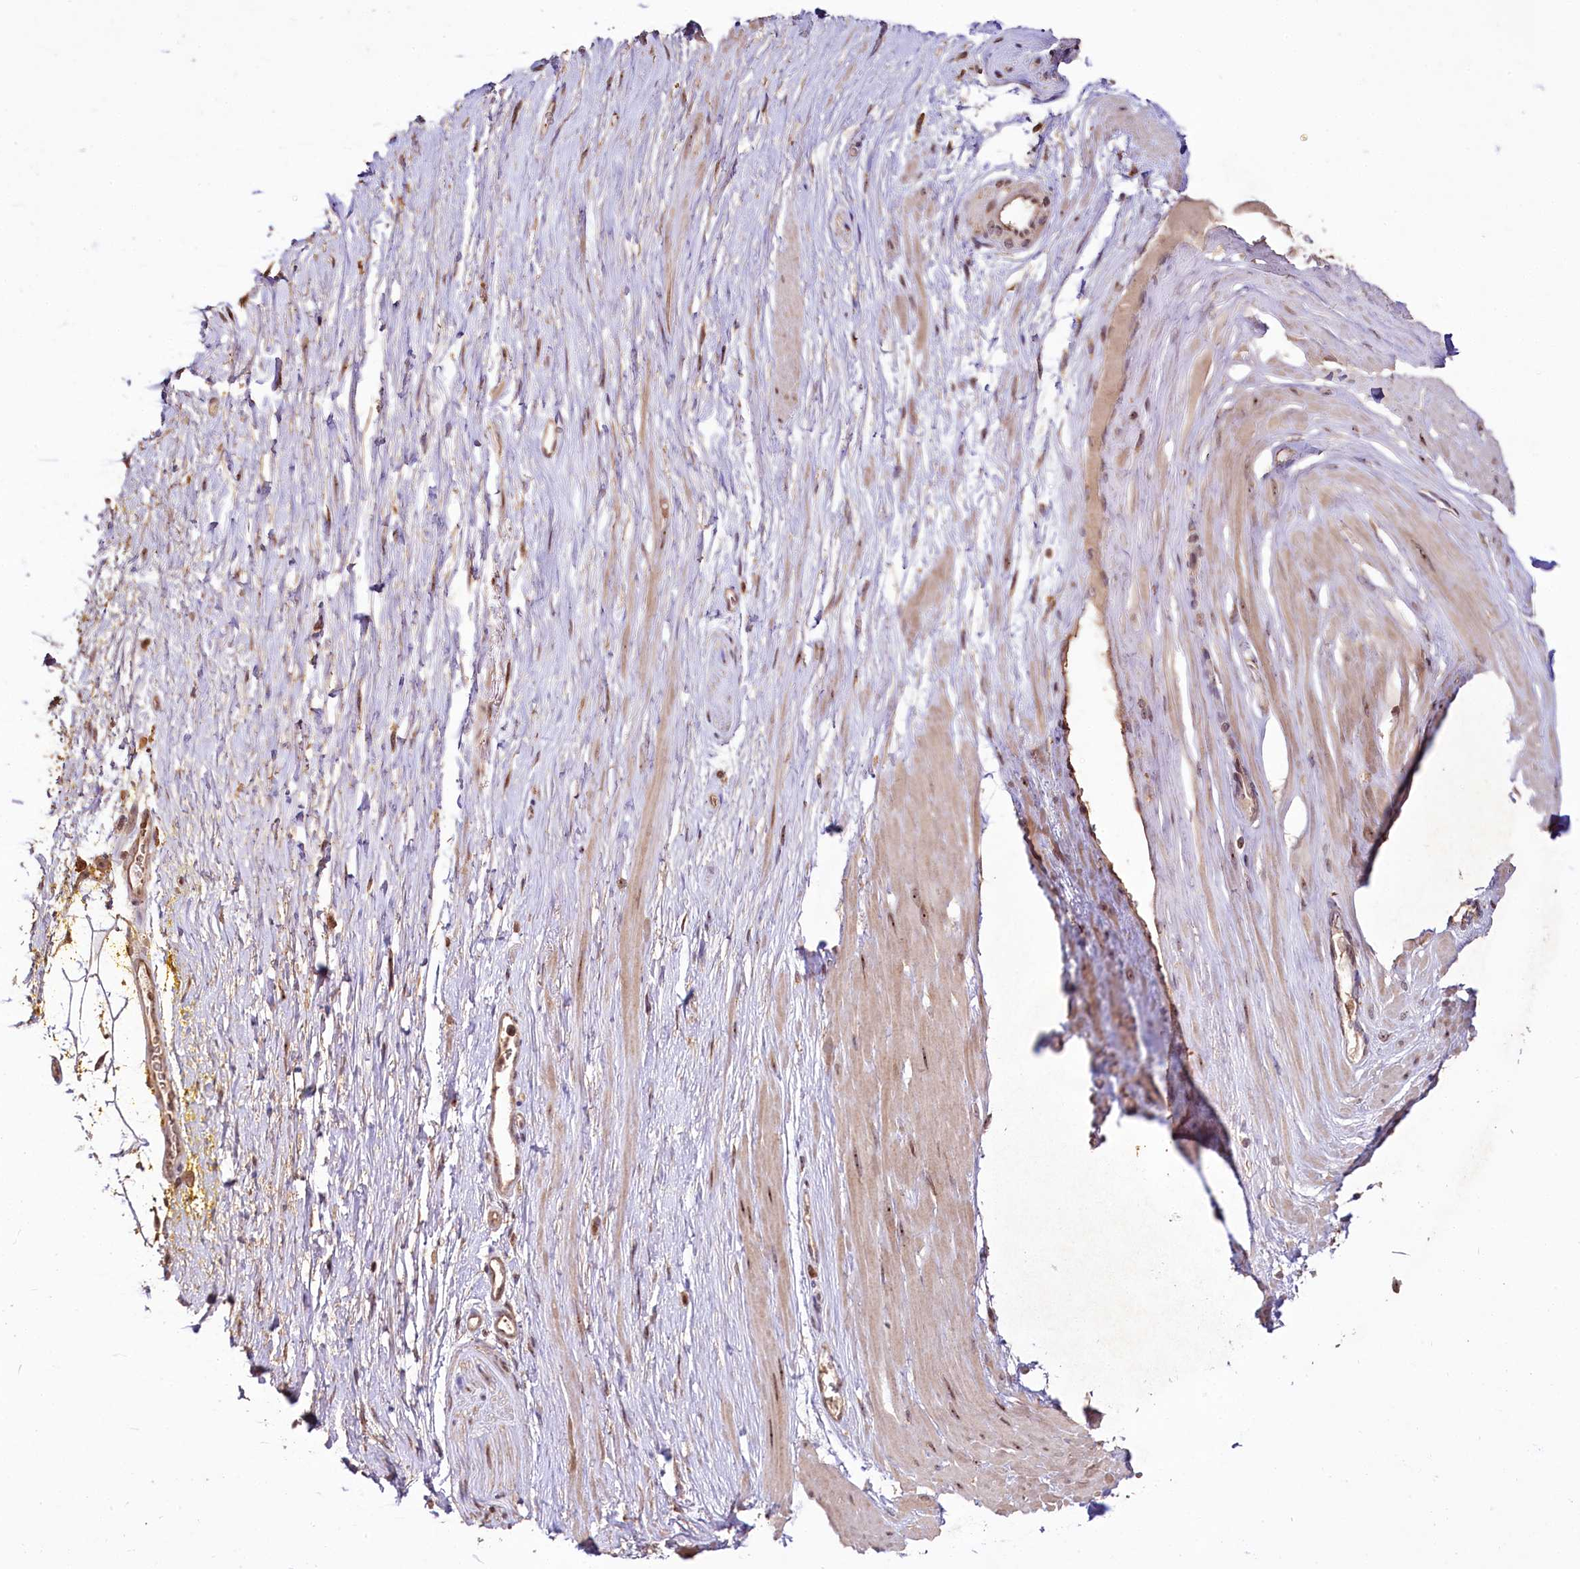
{"staining": {"intensity": "moderate", "quantity": "25%-75%", "location": "cytoplasmic/membranous,nuclear"}, "tissue": "adipose tissue", "cell_type": "Adipocytes", "image_type": "normal", "snomed": [{"axis": "morphology", "description": "Normal tissue, NOS"}, {"axis": "morphology", "description": "Adenocarcinoma, Low grade"}, {"axis": "topography", "description": "Prostate"}, {"axis": "topography", "description": "Peripheral nerve tissue"}], "caption": "Immunohistochemistry (IHC) image of normal adipose tissue: adipose tissue stained using immunohistochemistry shows medium levels of moderate protein expression localized specifically in the cytoplasmic/membranous,nuclear of adipocytes, appearing as a cytoplasmic/membranous,nuclear brown color.", "gene": "RRP8", "patient": {"sex": "male", "age": 63}}